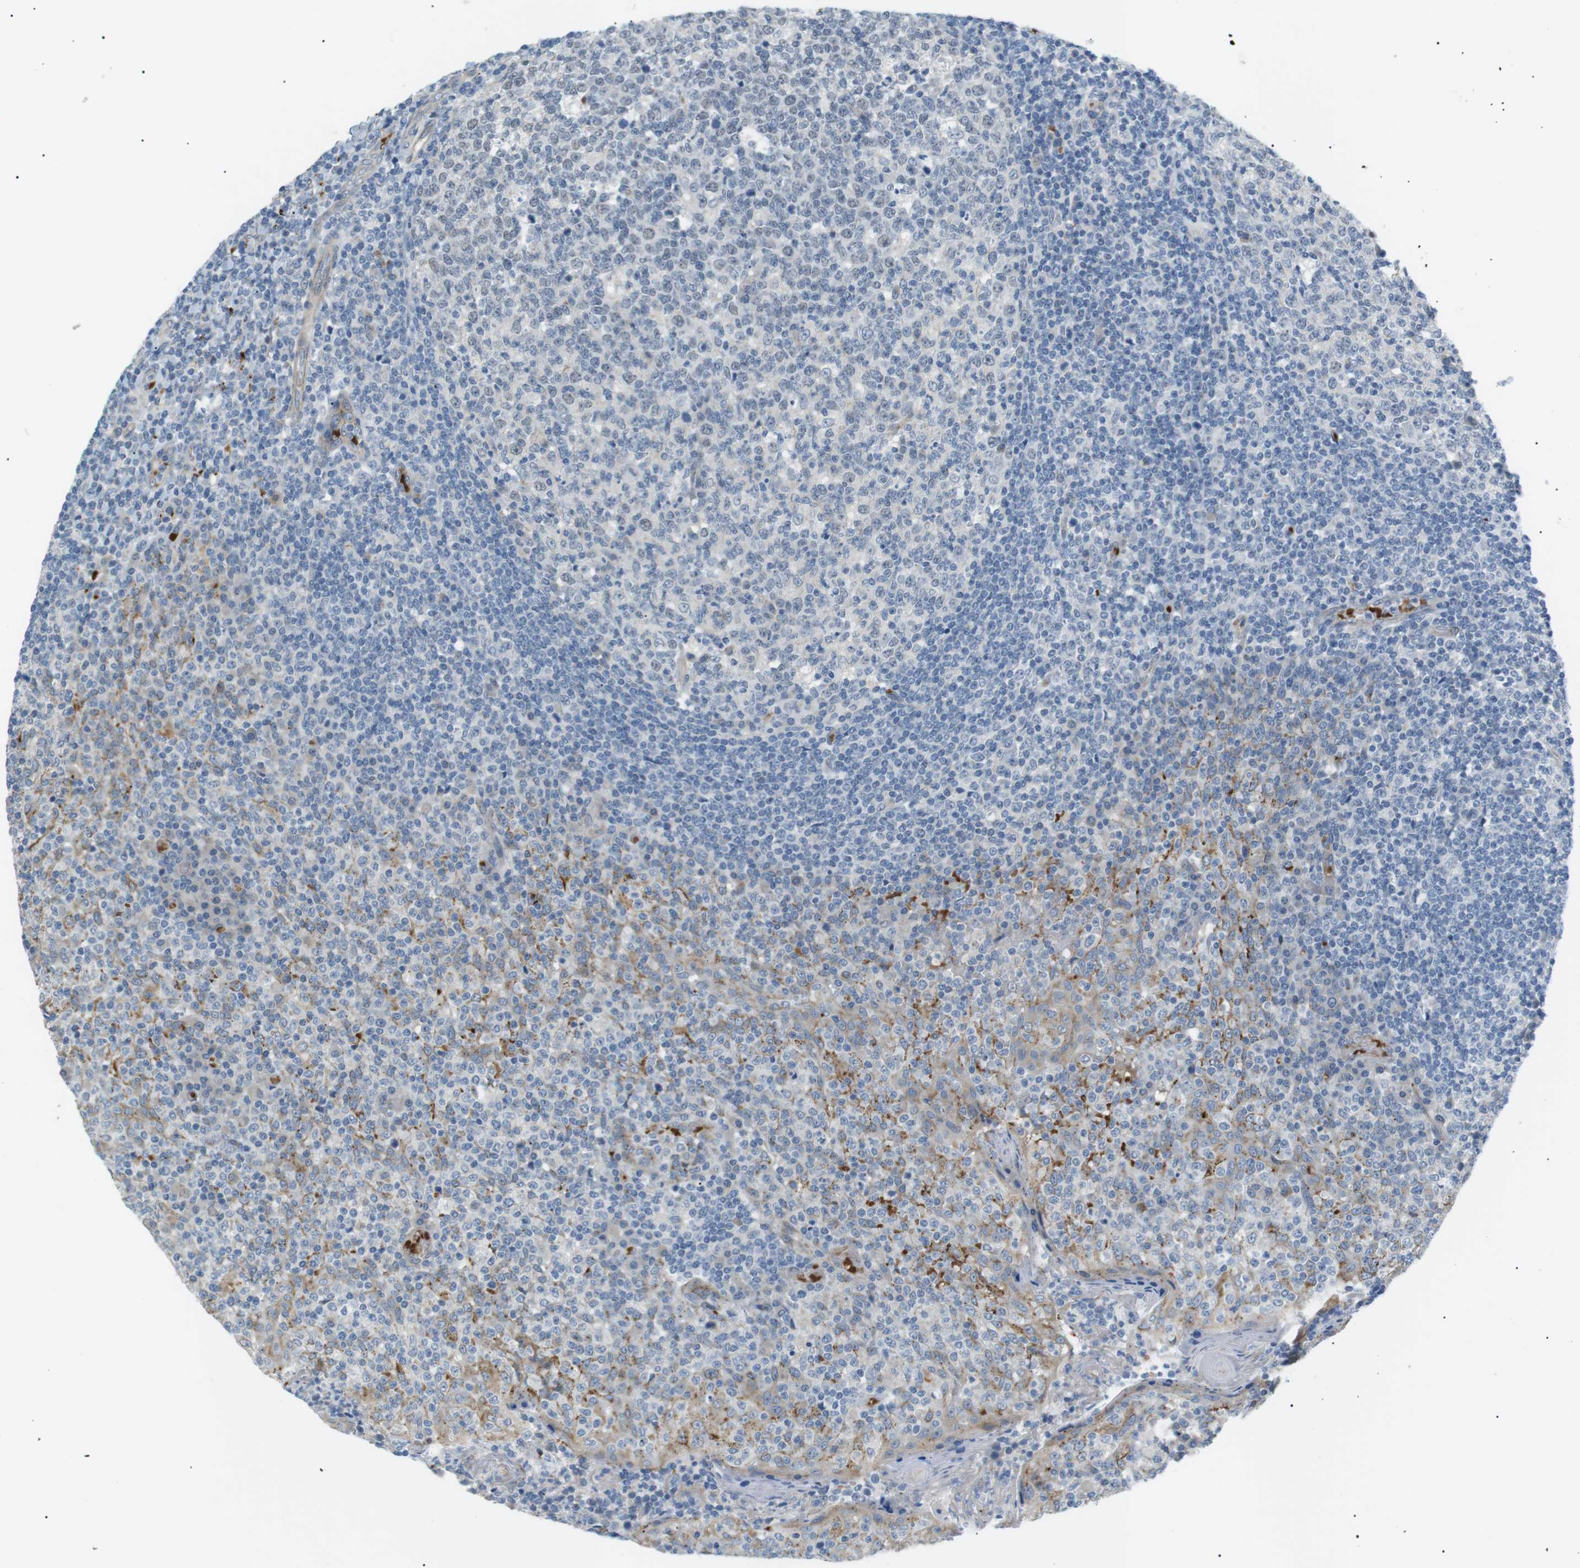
{"staining": {"intensity": "negative", "quantity": "none", "location": "none"}, "tissue": "tonsil", "cell_type": "Germinal center cells", "image_type": "normal", "snomed": [{"axis": "morphology", "description": "Normal tissue, NOS"}, {"axis": "topography", "description": "Tonsil"}], "caption": "This is an immunohistochemistry (IHC) micrograph of normal human tonsil. There is no staining in germinal center cells.", "gene": "B4GALNT2", "patient": {"sex": "female", "age": 19}}